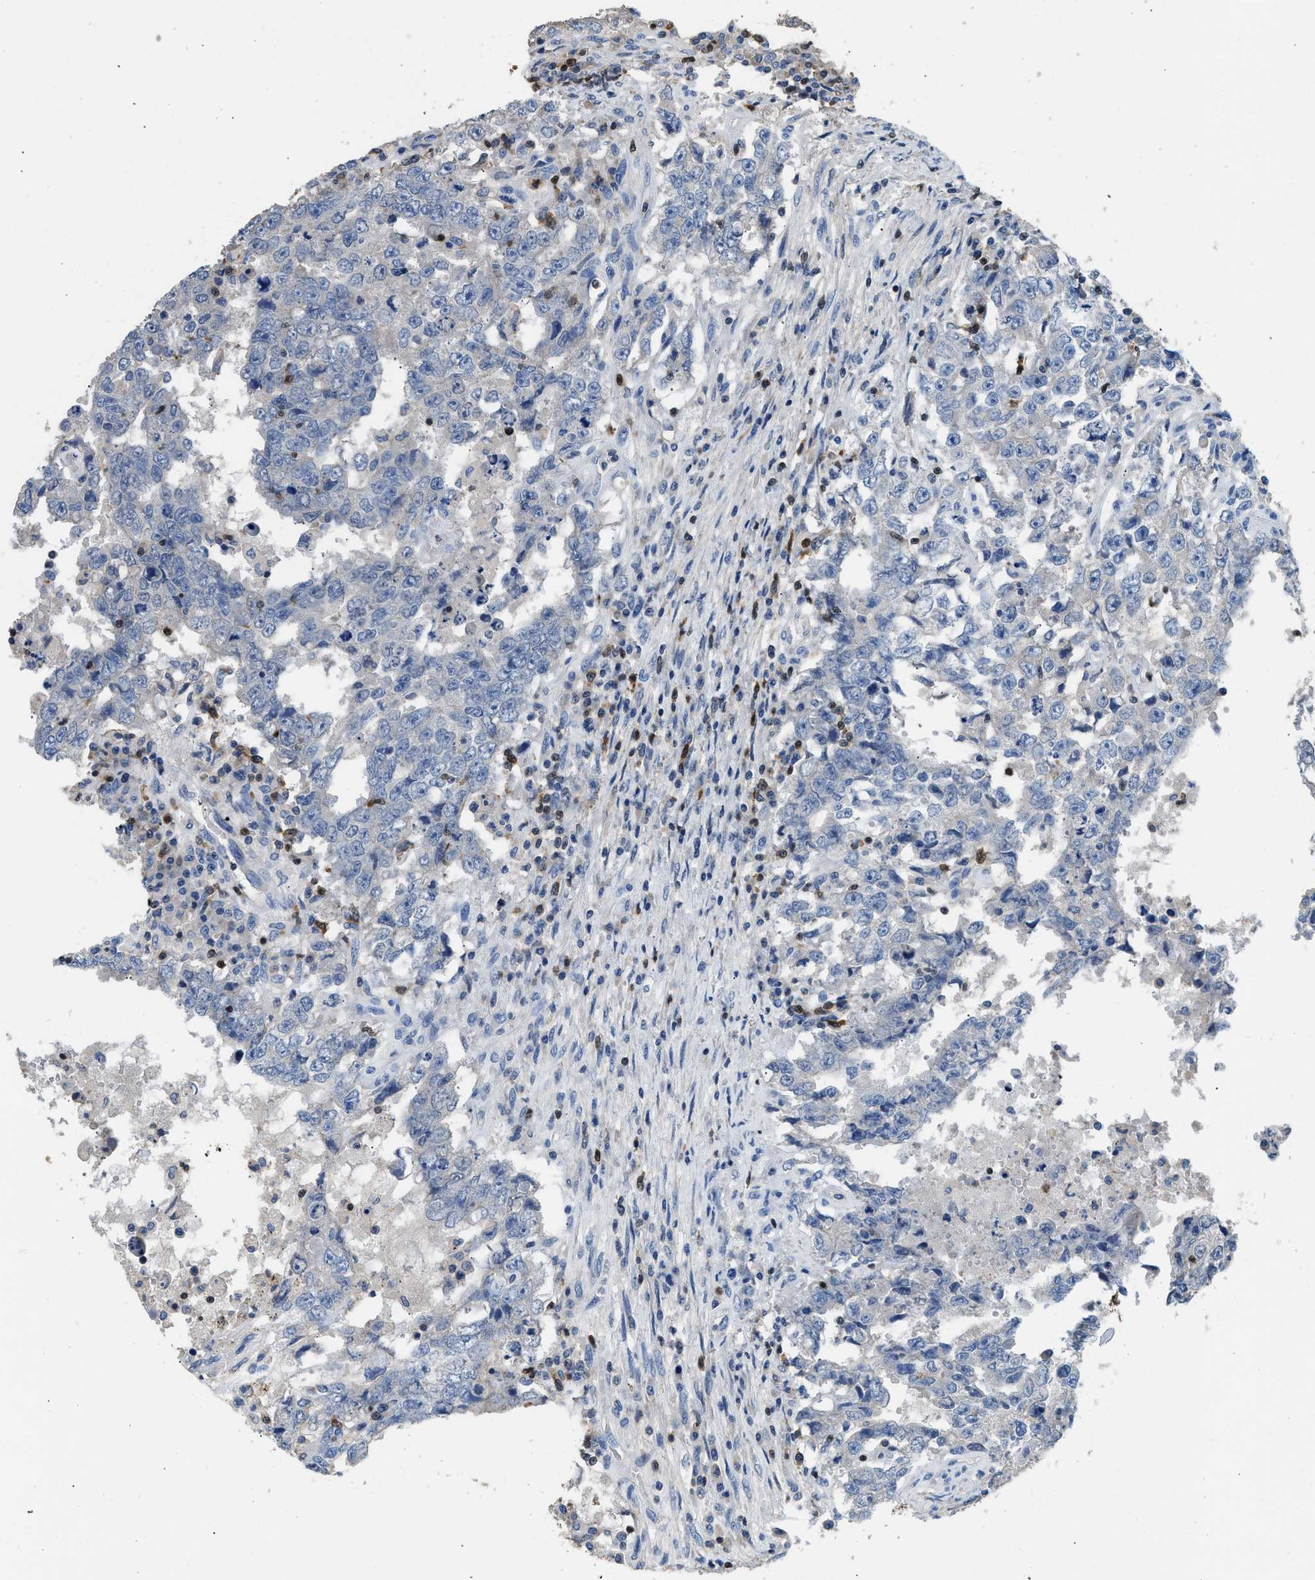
{"staining": {"intensity": "negative", "quantity": "none", "location": "none"}, "tissue": "testis cancer", "cell_type": "Tumor cells", "image_type": "cancer", "snomed": [{"axis": "morphology", "description": "Carcinoma, Embryonal, NOS"}, {"axis": "topography", "description": "Testis"}], "caption": "A high-resolution histopathology image shows IHC staining of embryonal carcinoma (testis), which exhibits no significant positivity in tumor cells.", "gene": "TOX", "patient": {"sex": "male", "age": 26}}